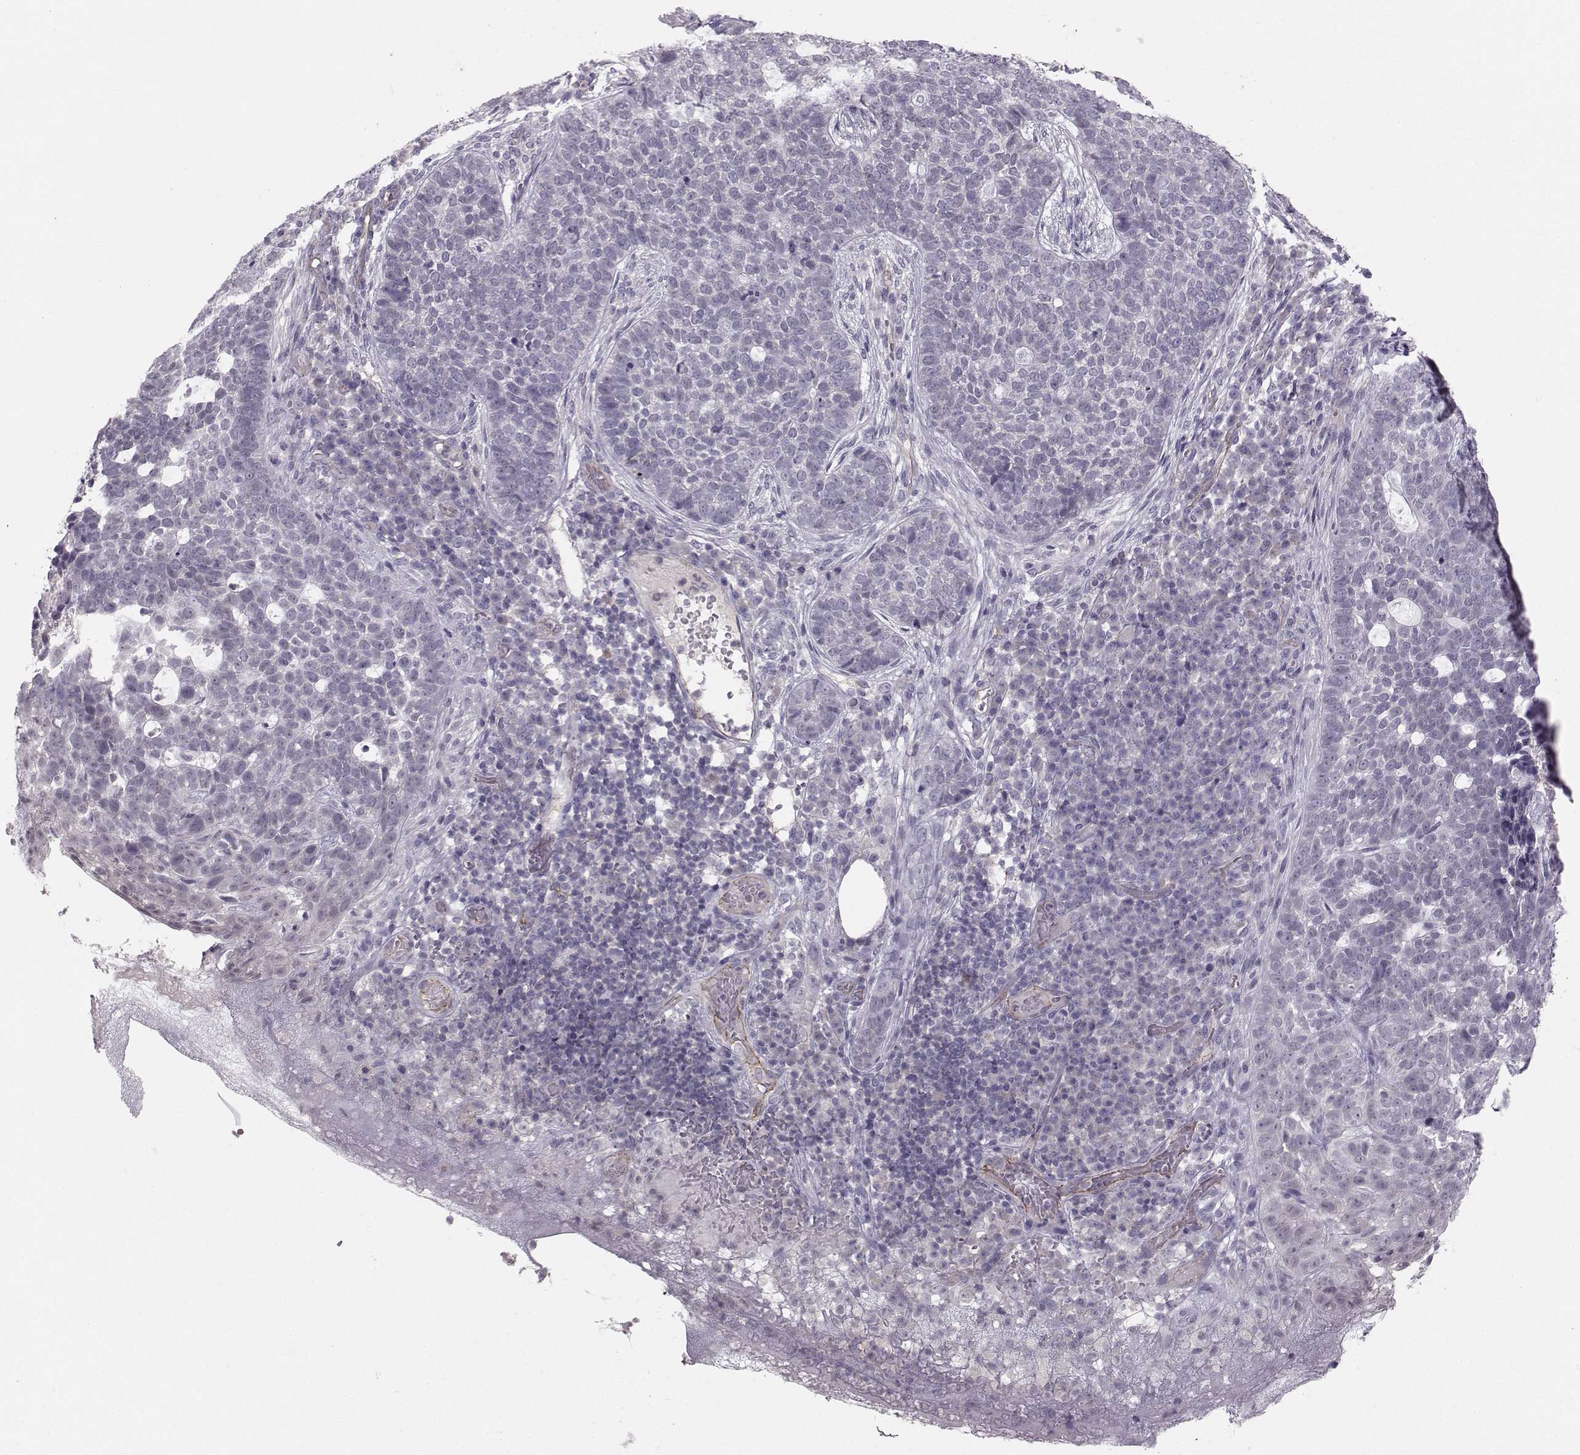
{"staining": {"intensity": "negative", "quantity": "none", "location": "none"}, "tissue": "skin cancer", "cell_type": "Tumor cells", "image_type": "cancer", "snomed": [{"axis": "morphology", "description": "Basal cell carcinoma"}, {"axis": "topography", "description": "Skin"}], "caption": "An immunohistochemistry (IHC) histopathology image of skin cancer (basal cell carcinoma) is shown. There is no staining in tumor cells of skin cancer (basal cell carcinoma).", "gene": "MAST1", "patient": {"sex": "female", "age": 69}}